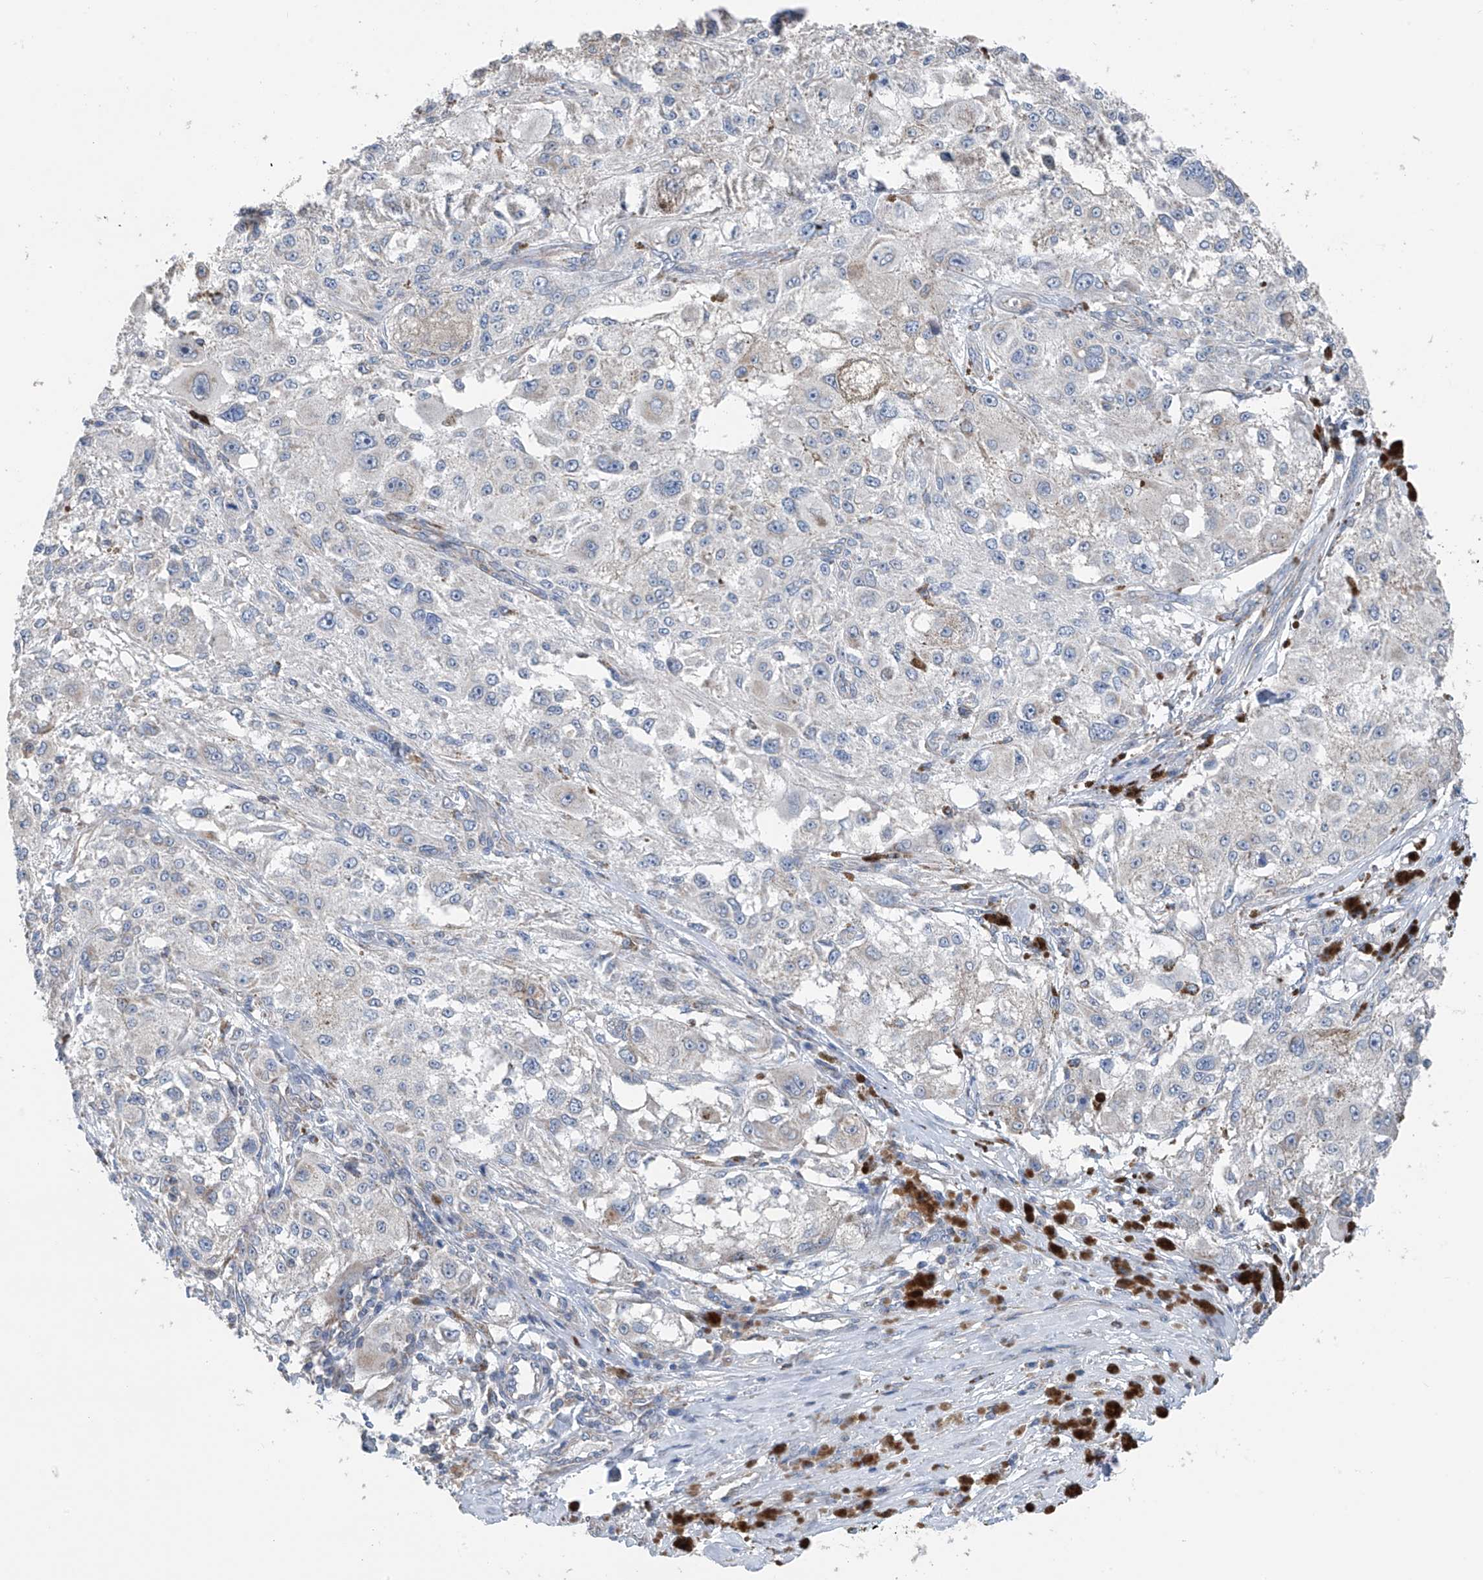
{"staining": {"intensity": "negative", "quantity": "none", "location": "none"}, "tissue": "melanoma", "cell_type": "Tumor cells", "image_type": "cancer", "snomed": [{"axis": "morphology", "description": "Necrosis, NOS"}, {"axis": "morphology", "description": "Malignant melanoma, NOS"}, {"axis": "topography", "description": "Skin"}], "caption": "An image of malignant melanoma stained for a protein exhibits no brown staining in tumor cells.", "gene": "SYN3", "patient": {"sex": "female", "age": 87}}